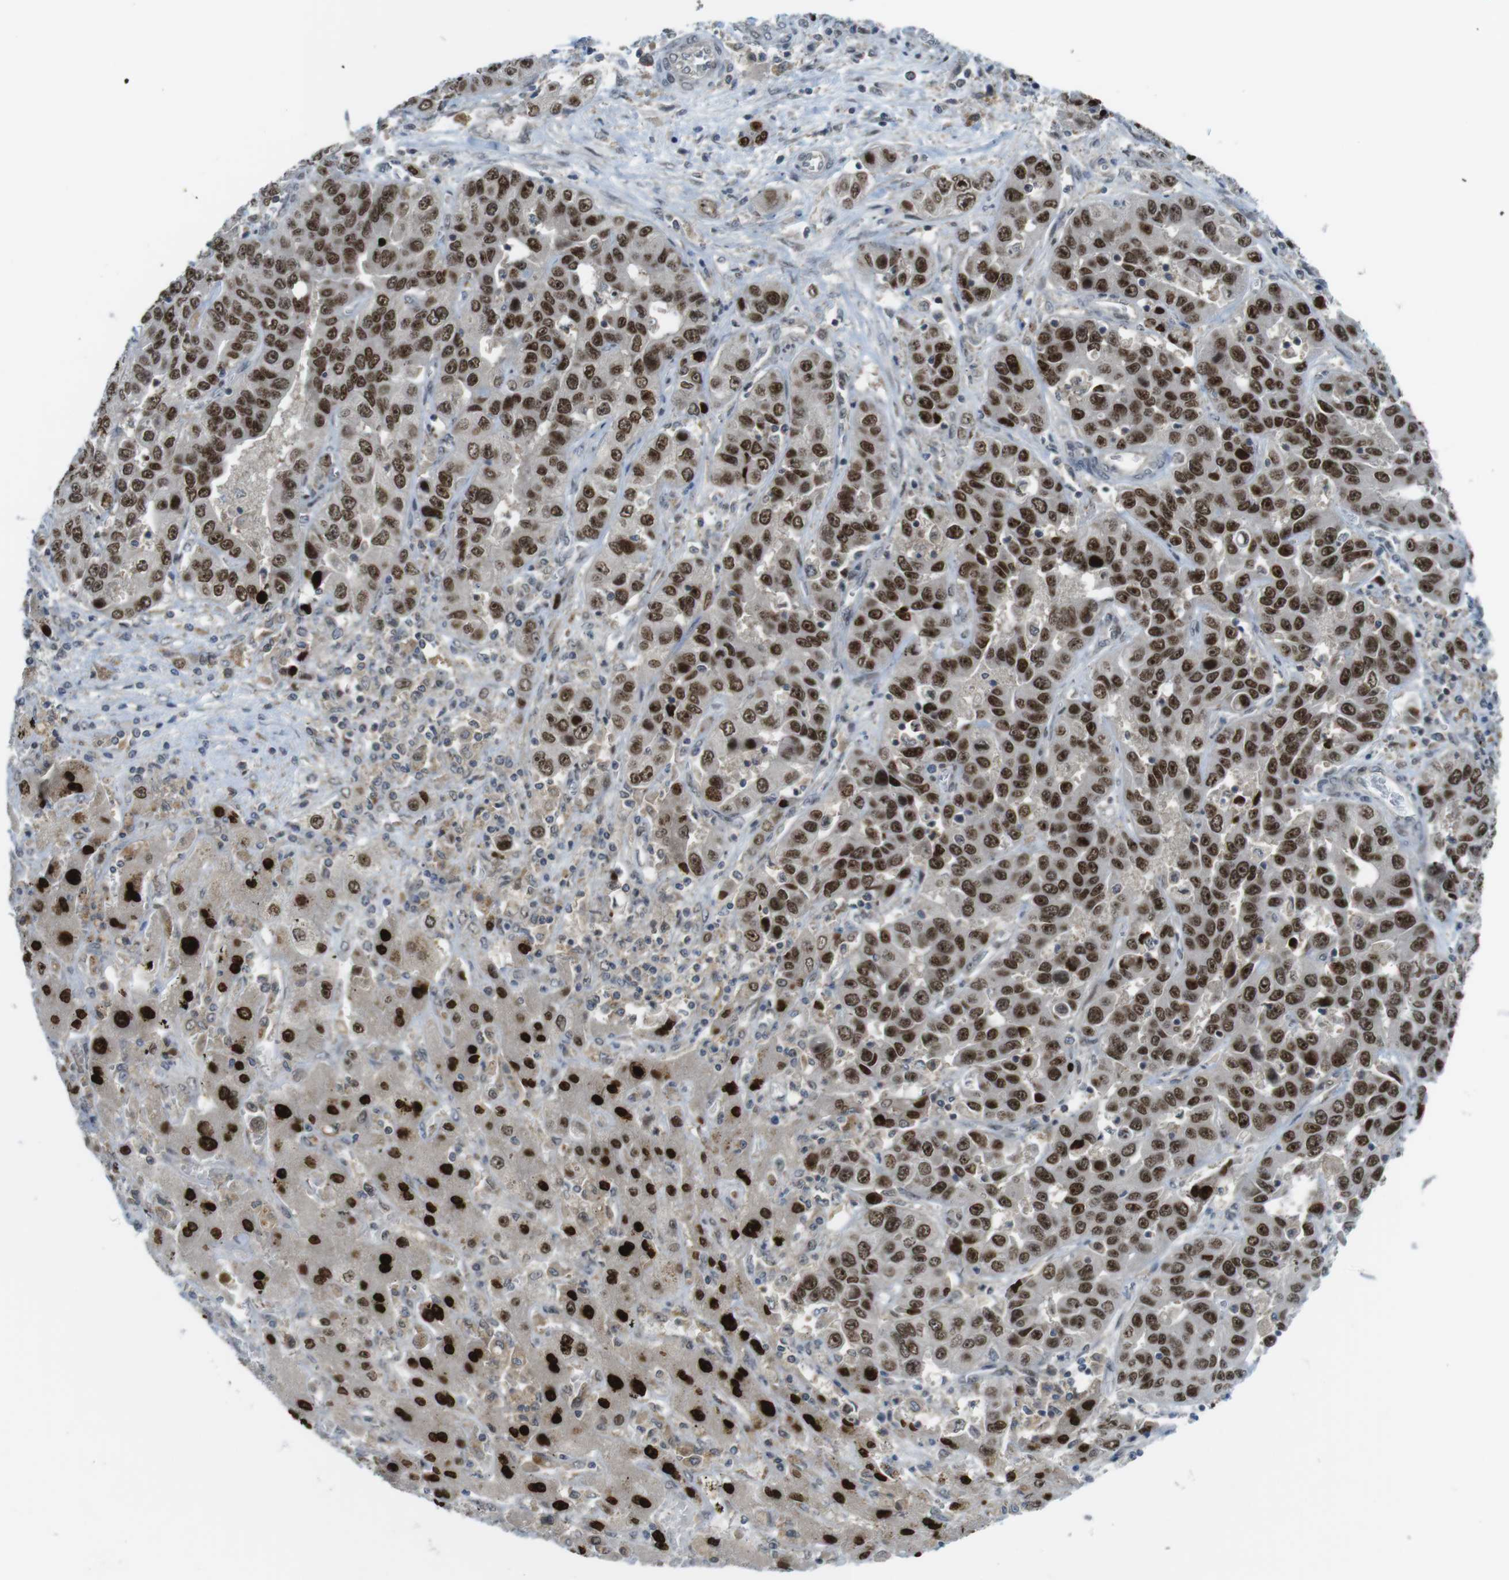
{"staining": {"intensity": "strong", "quantity": ">75%", "location": "nuclear"}, "tissue": "liver cancer", "cell_type": "Tumor cells", "image_type": "cancer", "snomed": [{"axis": "morphology", "description": "Cholangiocarcinoma"}, {"axis": "topography", "description": "Liver"}], "caption": "Human liver cancer (cholangiocarcinoma) stained for a protein (brown) demonstrates strong nuclear positive staining in about >75% of tumor cells.", "gene": "RCC1", "patient": {"sex": "female", "age": 52}}